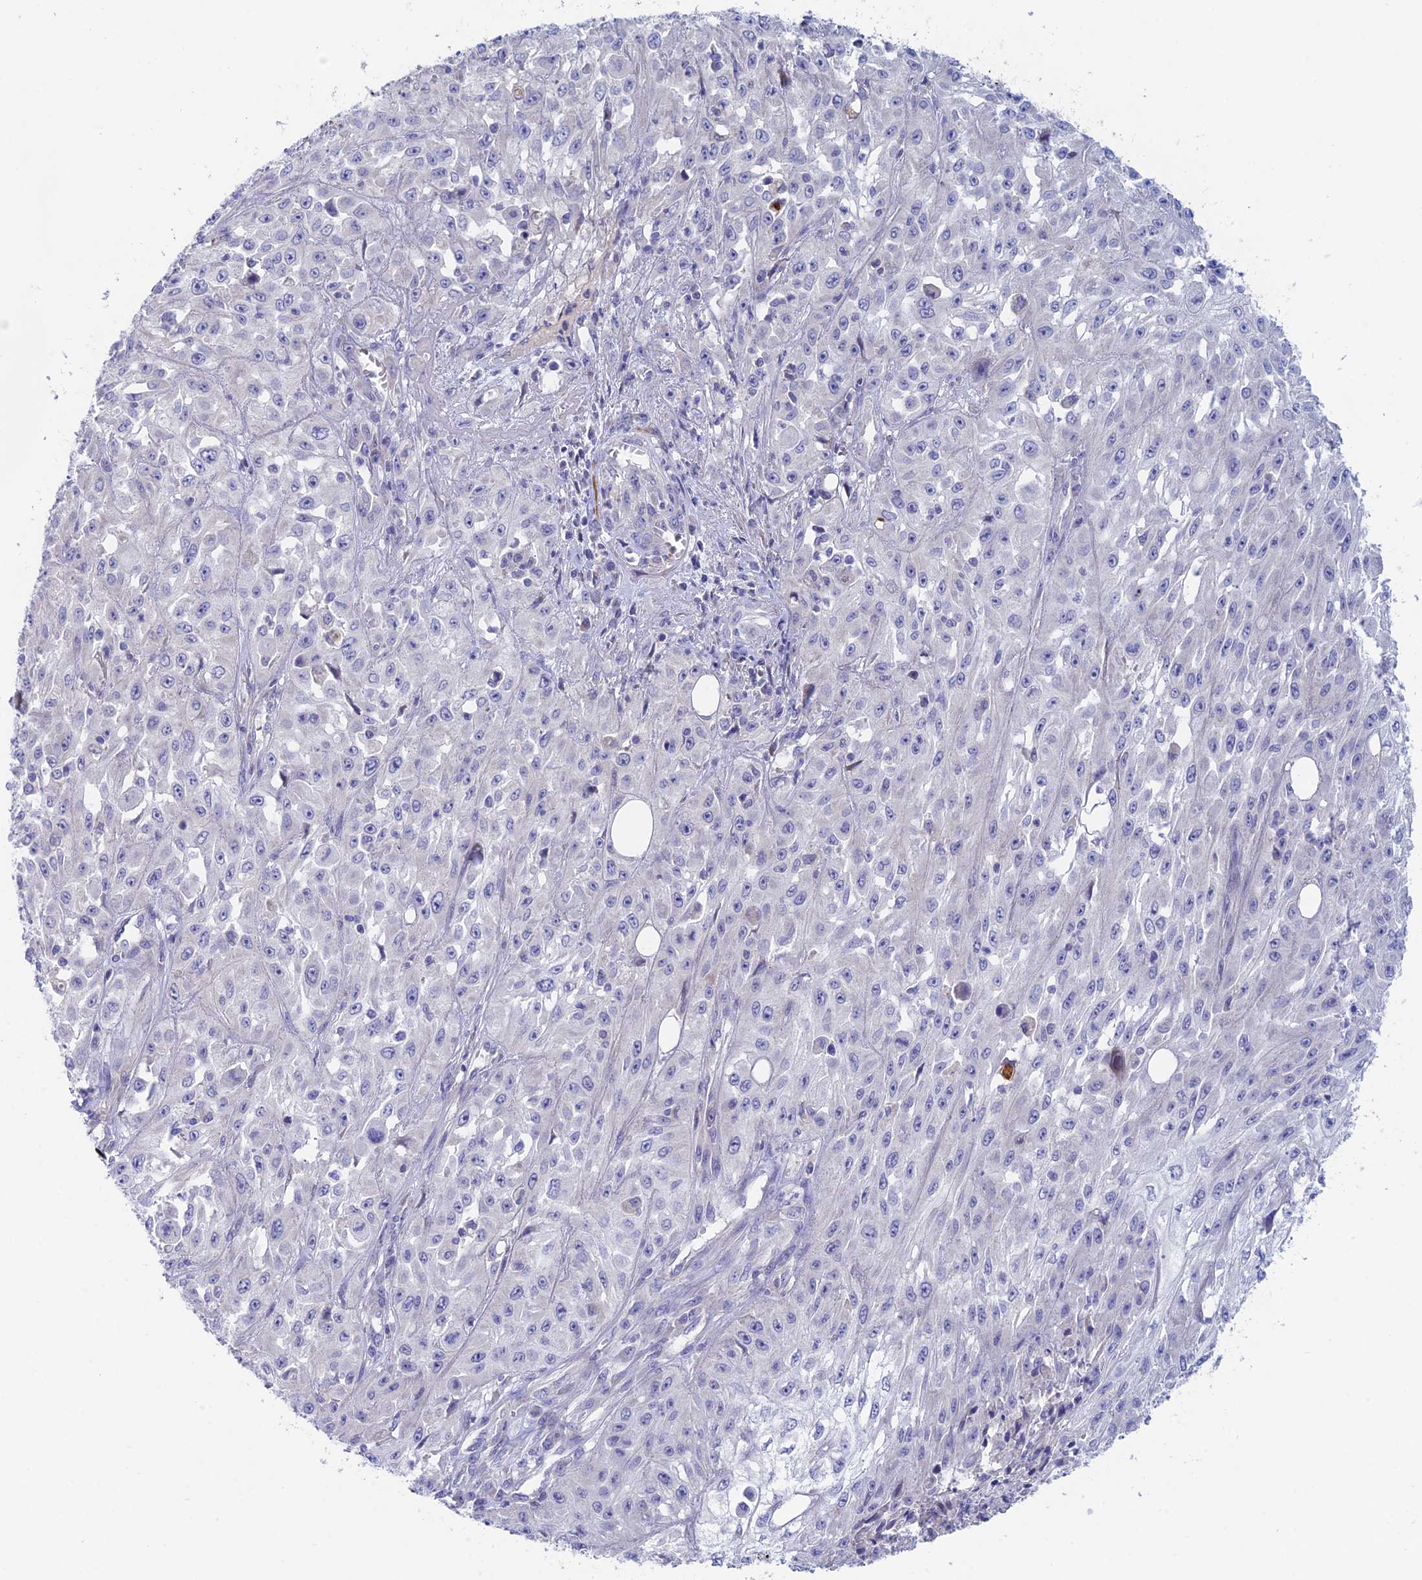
{"staining": {"intensity": "negative", "quantity": "none", "location": "none"}, "tissue": "skin cancer", "cell_type": "Tumor cells", "image_type": "cancer", "snomed": [{"axis": "morphology", "description": "Squamous cell carcinoma, NOS"}, {"axis": "morphology", "description": "Squamous cell carcinoma, metastatic, NOS"}, {"axis": "topography", "description": "Skin"}, {"axis": "topography", "description": "Lymph node"}], "caption": "Tumor cells show no significant protein staining in skin cancer.", "gene": "XPO7", "patient": {"sex": "male", "age": 75}}